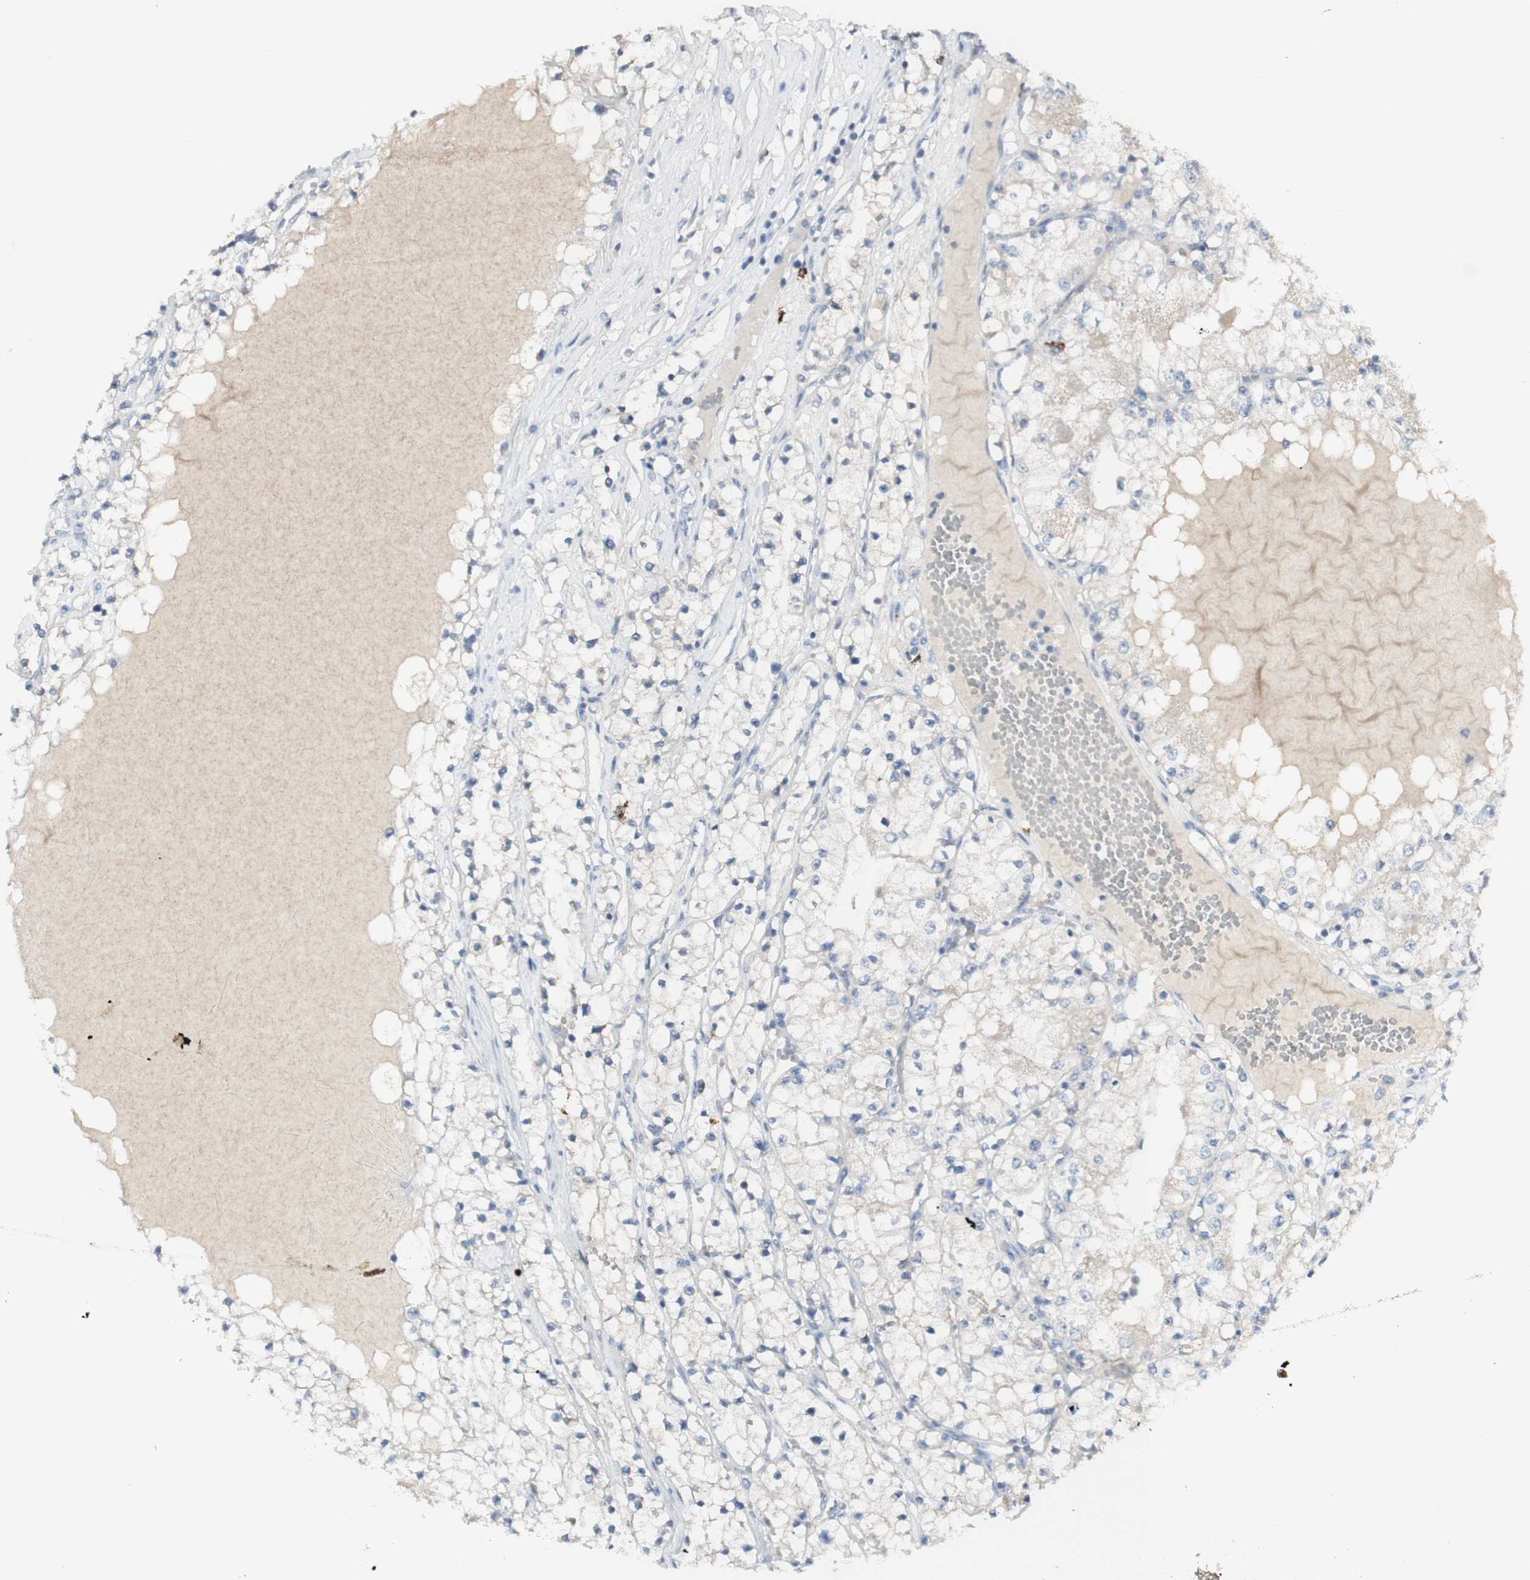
{"staining": {"intensity": "negative", "quantity": "none", "location": "none"}, "tissue": "renal cancer", "cell_type": "Tumor cells", "image_type": "cancer", "snomed": [{"axis": "morphology", "description": "Adenocarcinoma, NOS"}, {"axis": "topography", "description": "Kidney"}], "caption": "DAB immunohistochemical staining of human renal cancer (adenocarcinoma) shows no significant staining in tumor cells.", "gene": "CD207", "patient": {"sex": "male", "age": 68}}